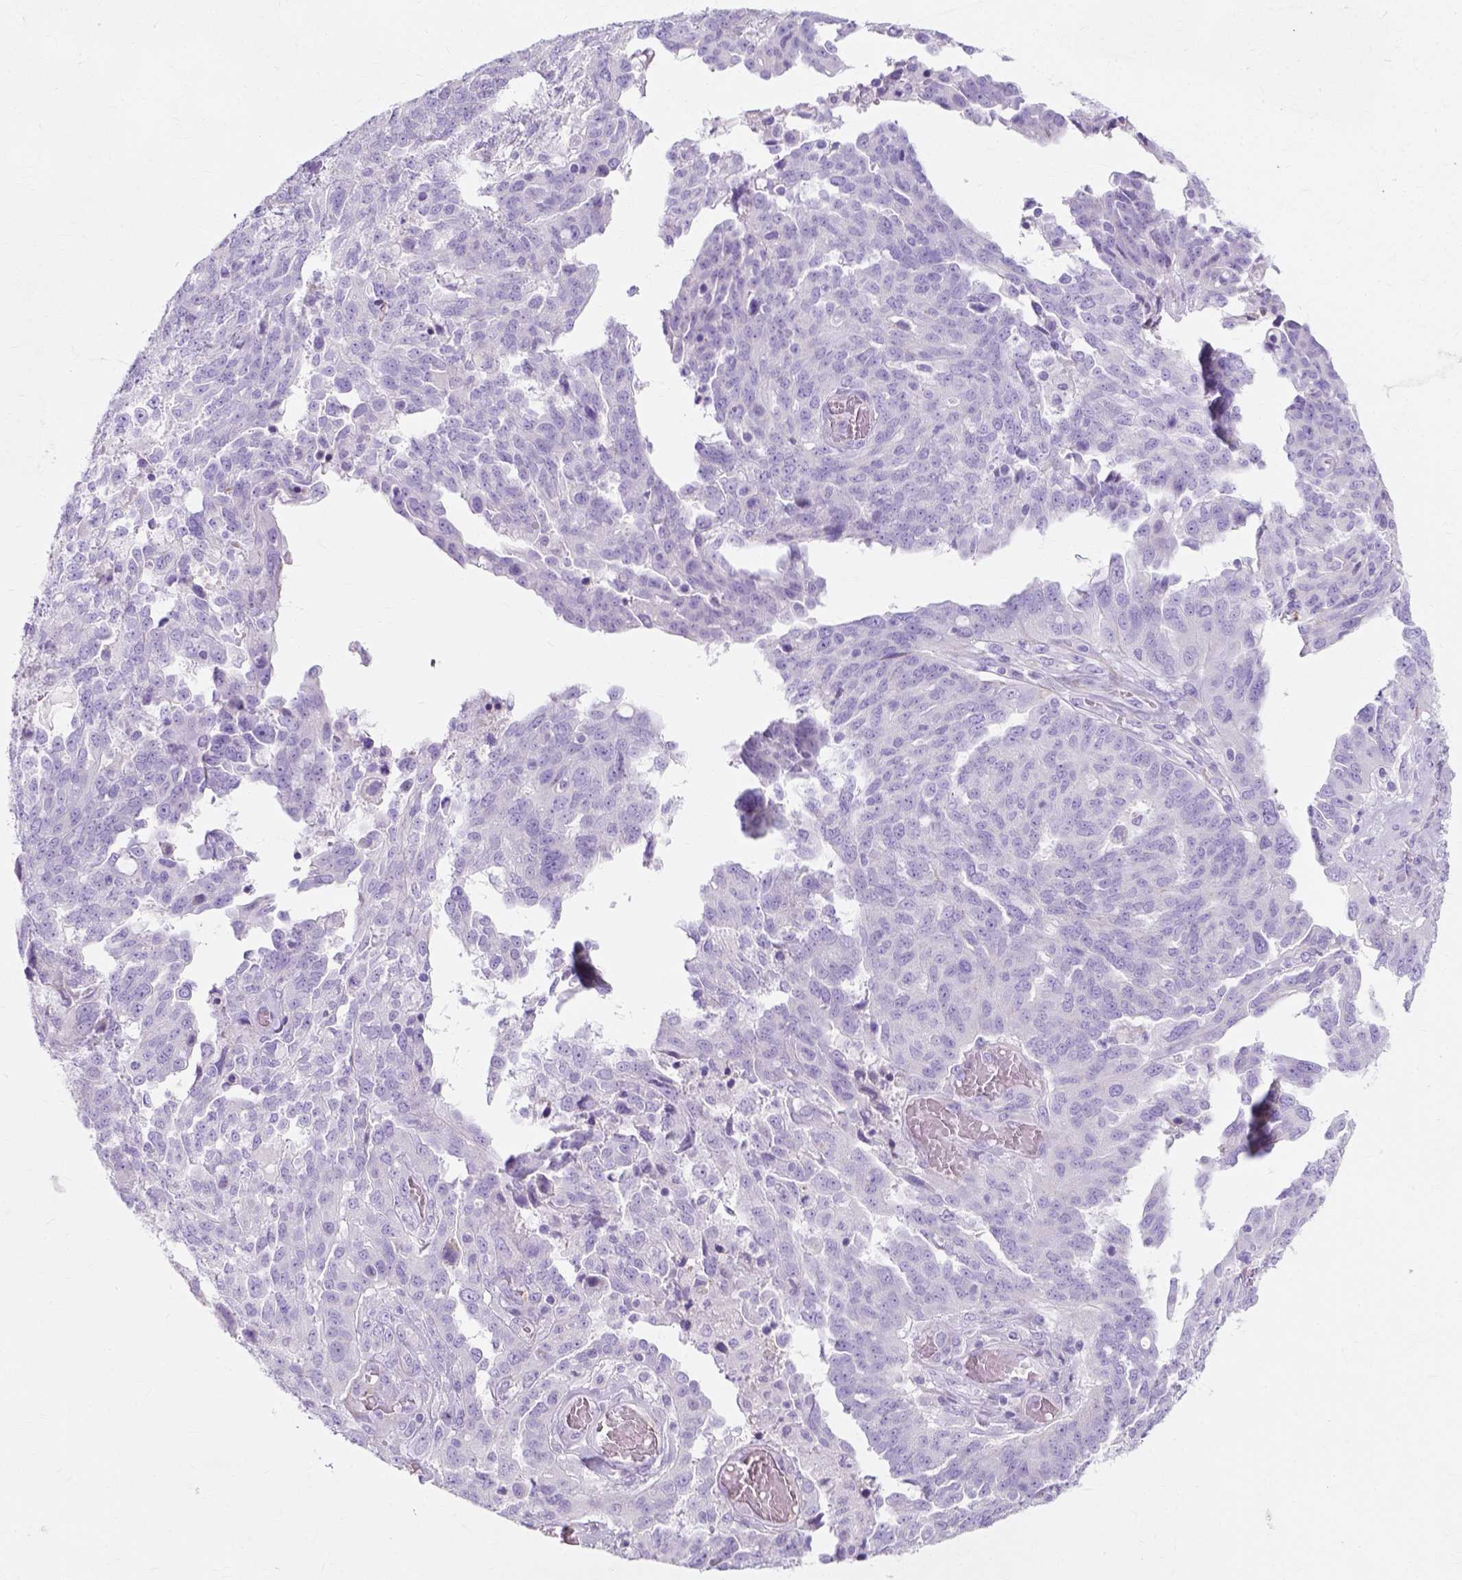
{"staining": {"intensity": "negative", "quantity": "none", "location": "none"}, "tissue": "ovarian cancer", "cell_type": "Tumor cells", "image_type": "cancer", "snomed": [{"axis": "morphology", "description": "Cystadenocarcinoma, serous, NOS"}, {"axis": "topography", "description": "Ovary"}], "caption": "There is no significant positivity in tumor cells of ovarian serous cystadenocarcinoma. (DAB immunohistochemistry (IHC) with hematoxylin counter stain).", "gene": "MYH15", "patient": {"sex": "female", "age": 67}}